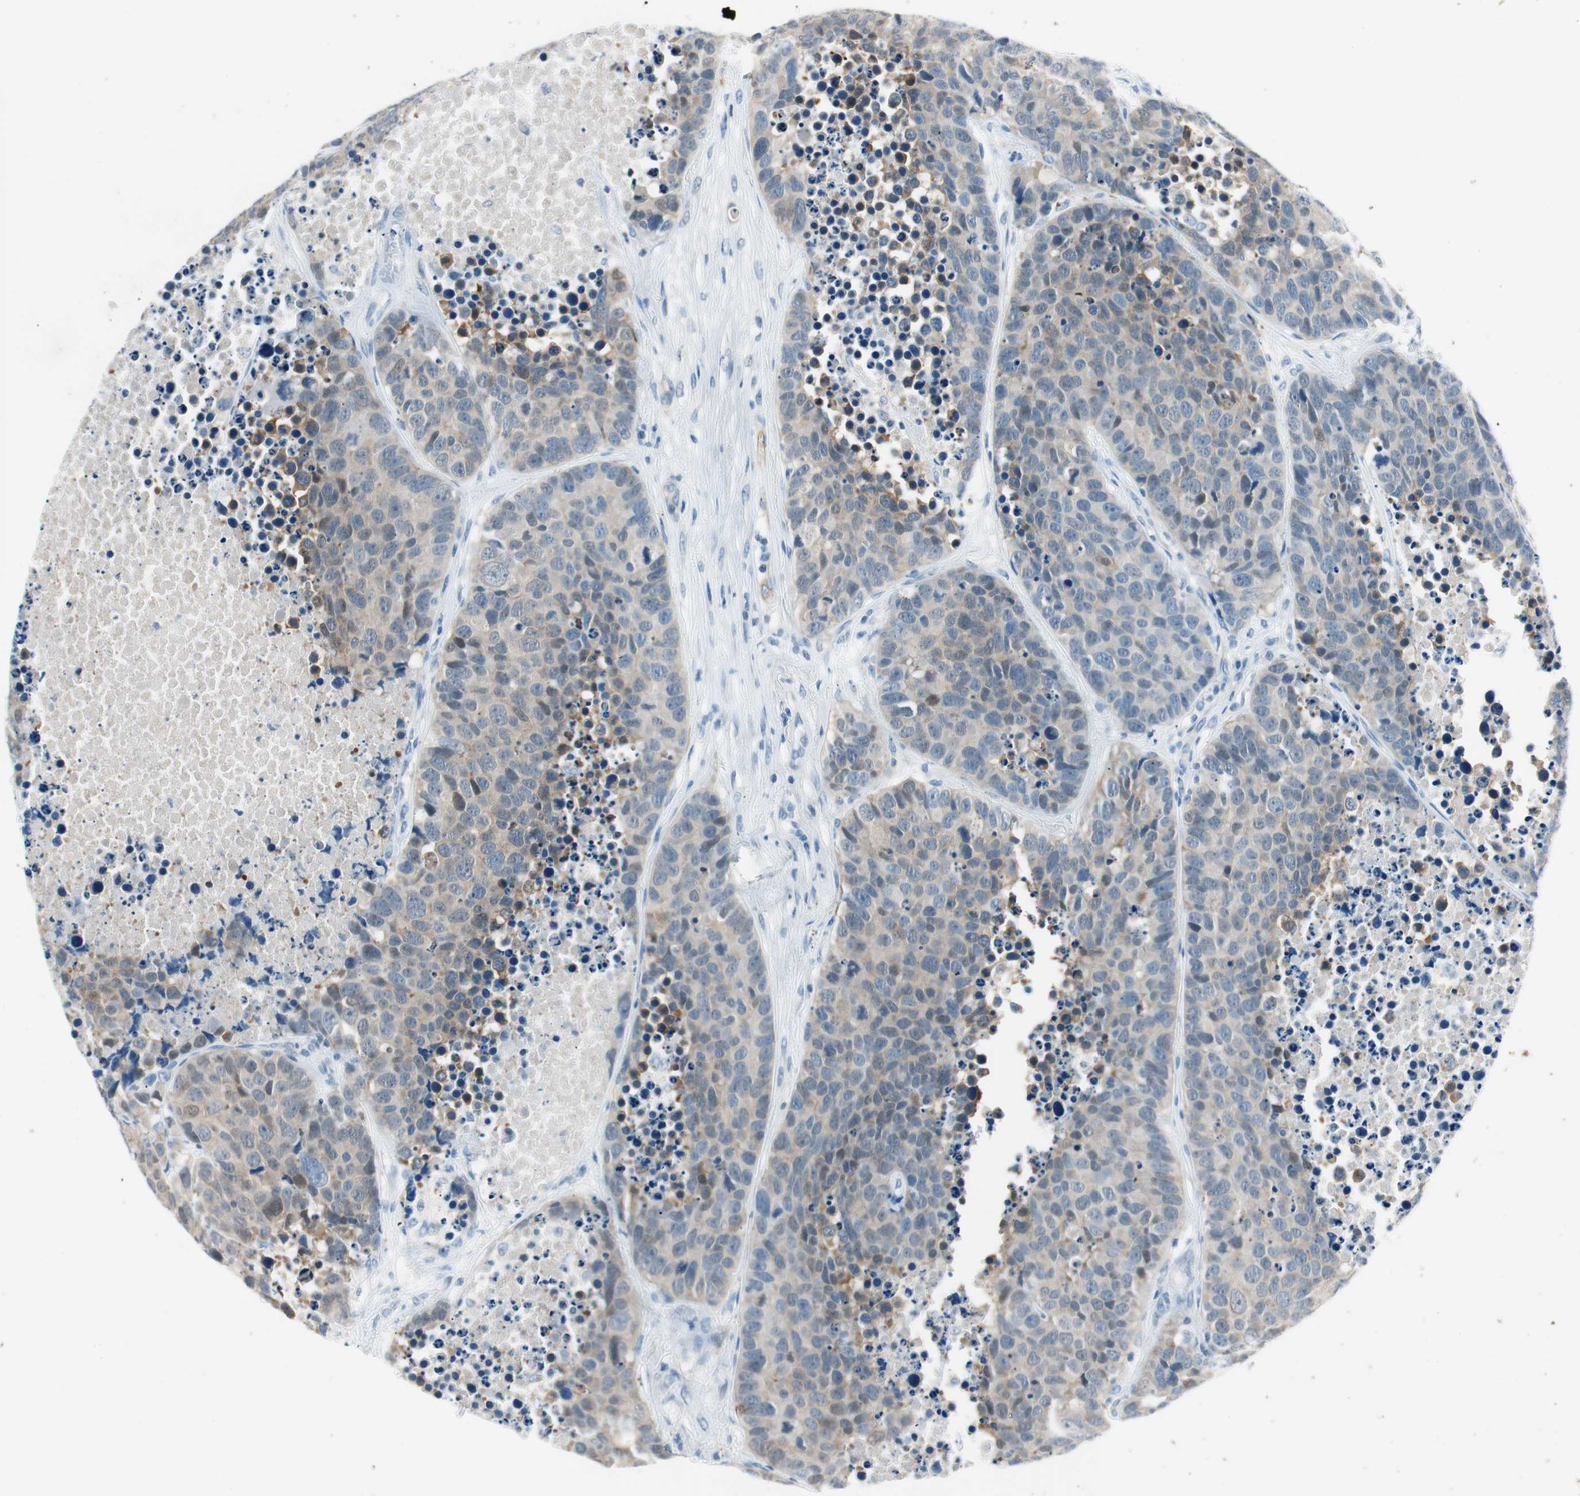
{"staining": {"intensity": "weak", "quantity": ">75%", "location": "cytoplasmic/membranous"}, "tissue": "carcinoid", "cell_type": "Tumor cells", "image_type": "cancer", "snomed": [{"axis": "morphology", "description": "Carcinoid, malignant, NOS"}, {"axis": "topography", "description": "Lung"}], "caption": "Brown immunohistochemical staining in human malignant carcinoid reveals weak cytoplasmic/membranous expression in approximately >75% of tumor cells.", "gene": "GNAO1", "patient": {"sex": "male", "age": 60}}